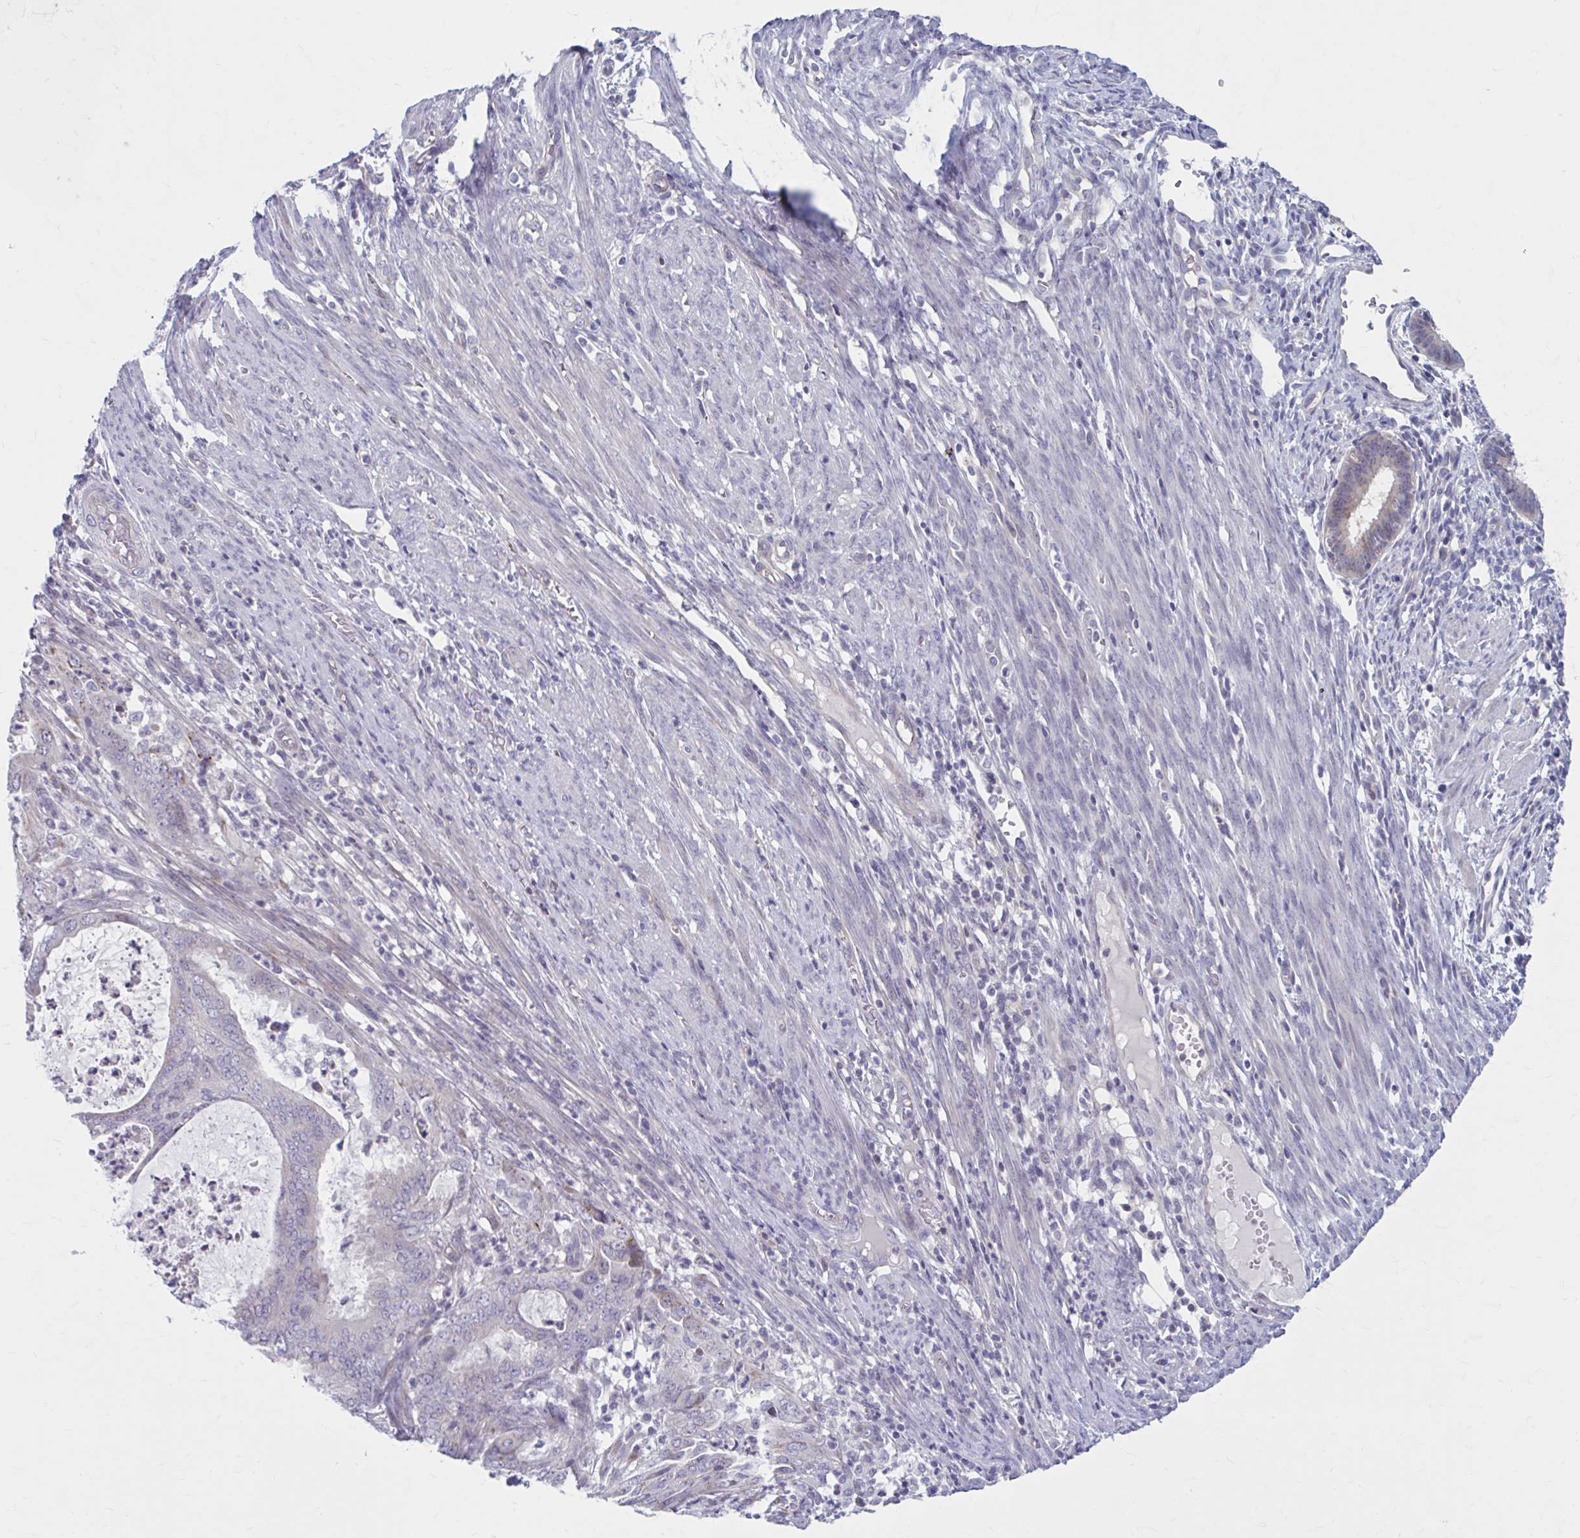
{"staining": {"intensity": "weak", "quantity": "<25%", "location": "cytoplasmic/membranous"}, "tissue": "endometrial cancer", "cell_type": "Tumor cells", "image_type": "cancer", "snomed": [{"axis": "morphology", "description": "Adenocarcinoma, NOS"}, {"axis": "topography", "description": "Endometrium"}], "caption": "Immunohistochemistry (IHC) of endometrial cancer (adenocarcinoma) displays no positivity in tumor cells. (Stains: DAB (3,3'-diaminobenzidine) IHC with hematoxylin counter stain, Microscopy: brightfield microscopy at high magnification).", "gene": "CHST3", "patient": {"sex": "female", "age": 51}}